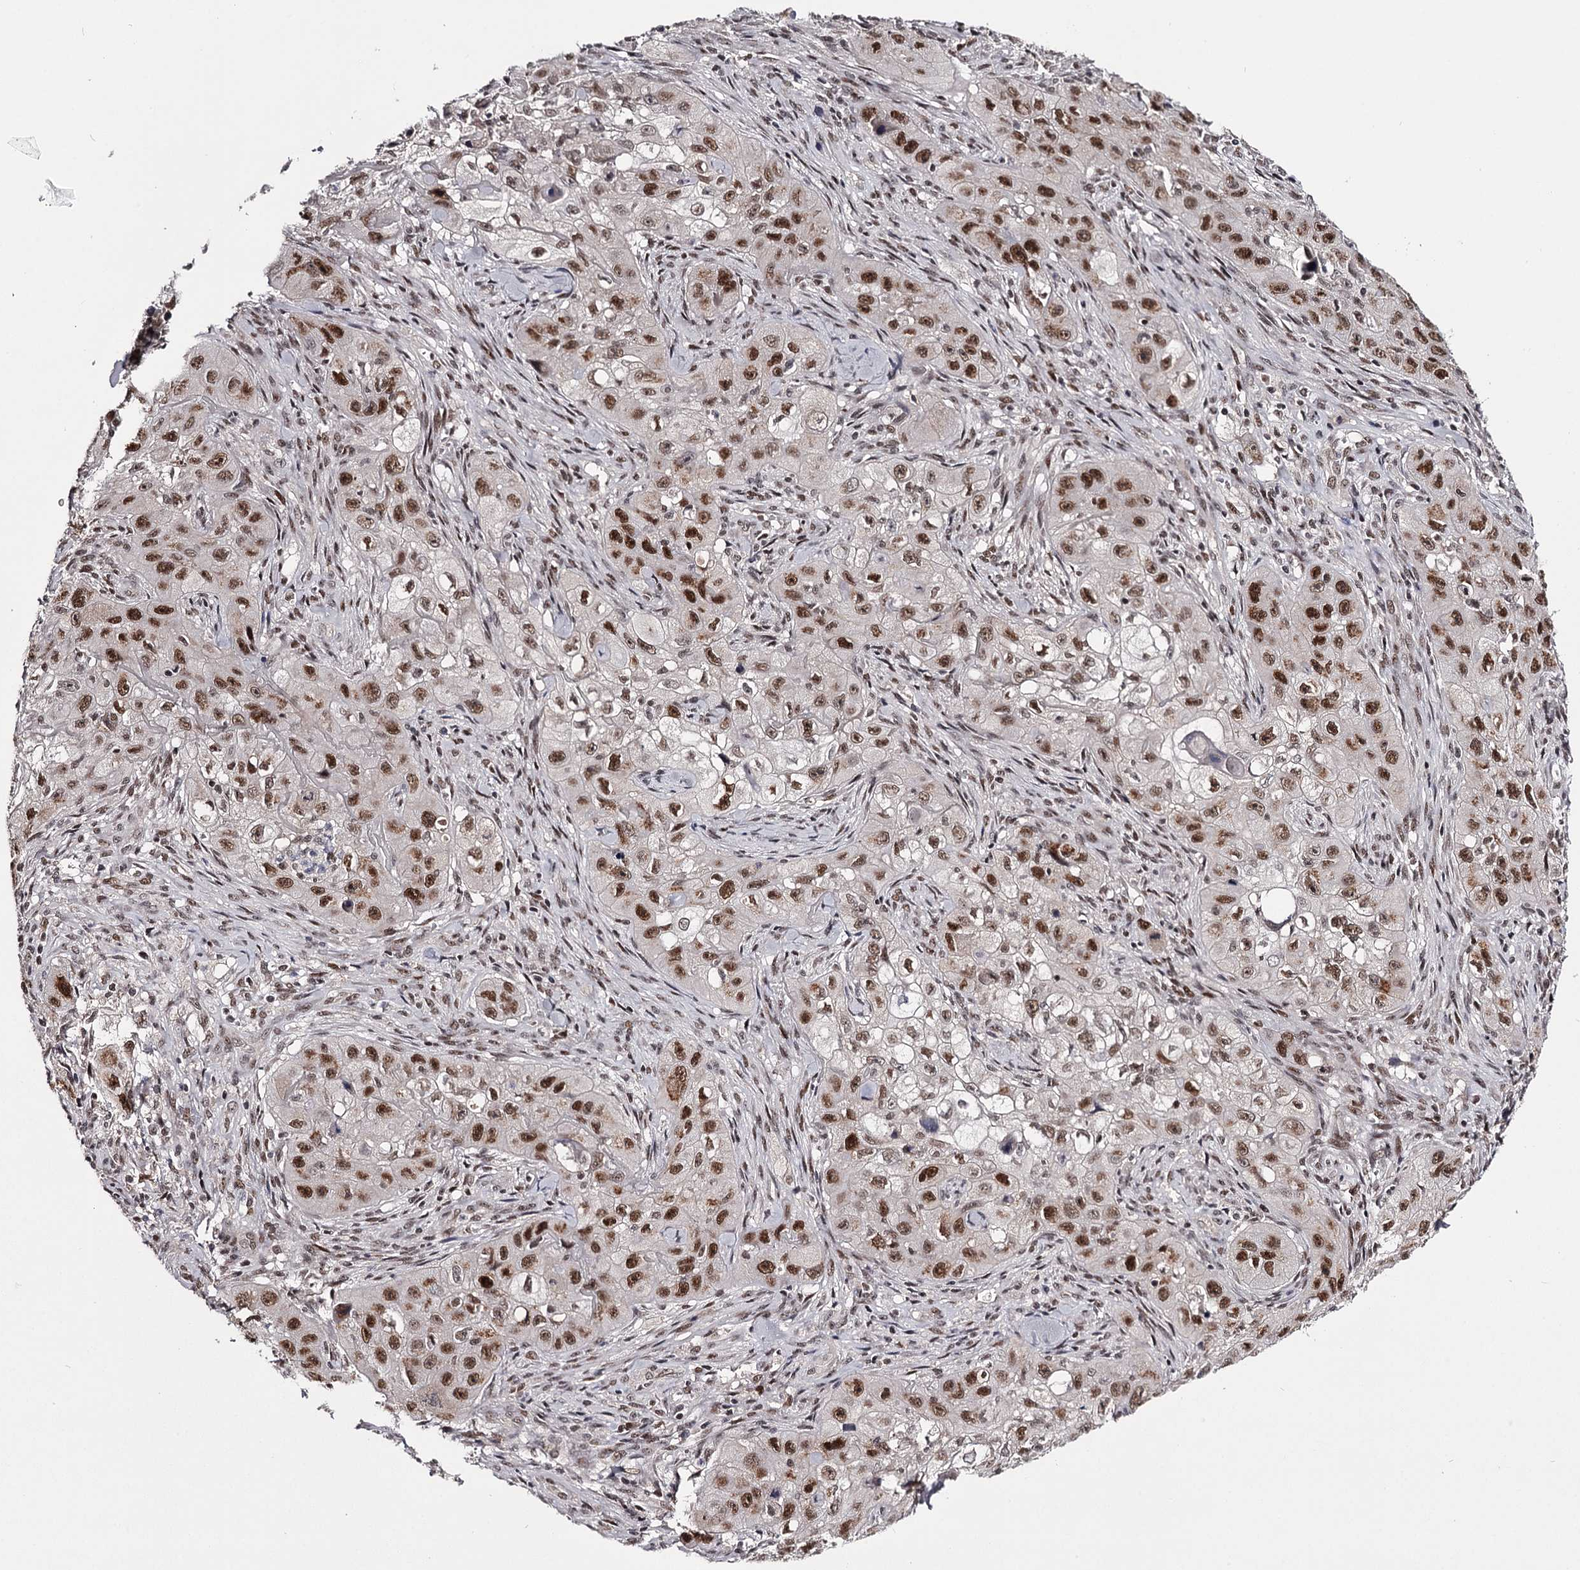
{"staining": {"intensity": "strong", "quantity": ">75%", "location": "nuclear"}, "tissue": "skin cancer", "cell_type": "Tumor cells", "image_type": "cancer", "snomed": [{"axis": "morphology", "description": "Squamous cell carcinoma, NOS"}, {"axis": "topography", "description": "Skin"}, {"axis": "topography", "description": "Subcutis"}], "caption": "IHC staining of squamous cell carcinoma (skin), which reveals high levels of strong nuclear positivity in about >75% of tumor cells indicating strong nuclear protein staining. The staining was performed using DAB (brown) for protein detection and nuclei were counterstained in hematoxylin (blue).", "gene": "TTC33", "patient": {"sex": "male", "age": 73}}